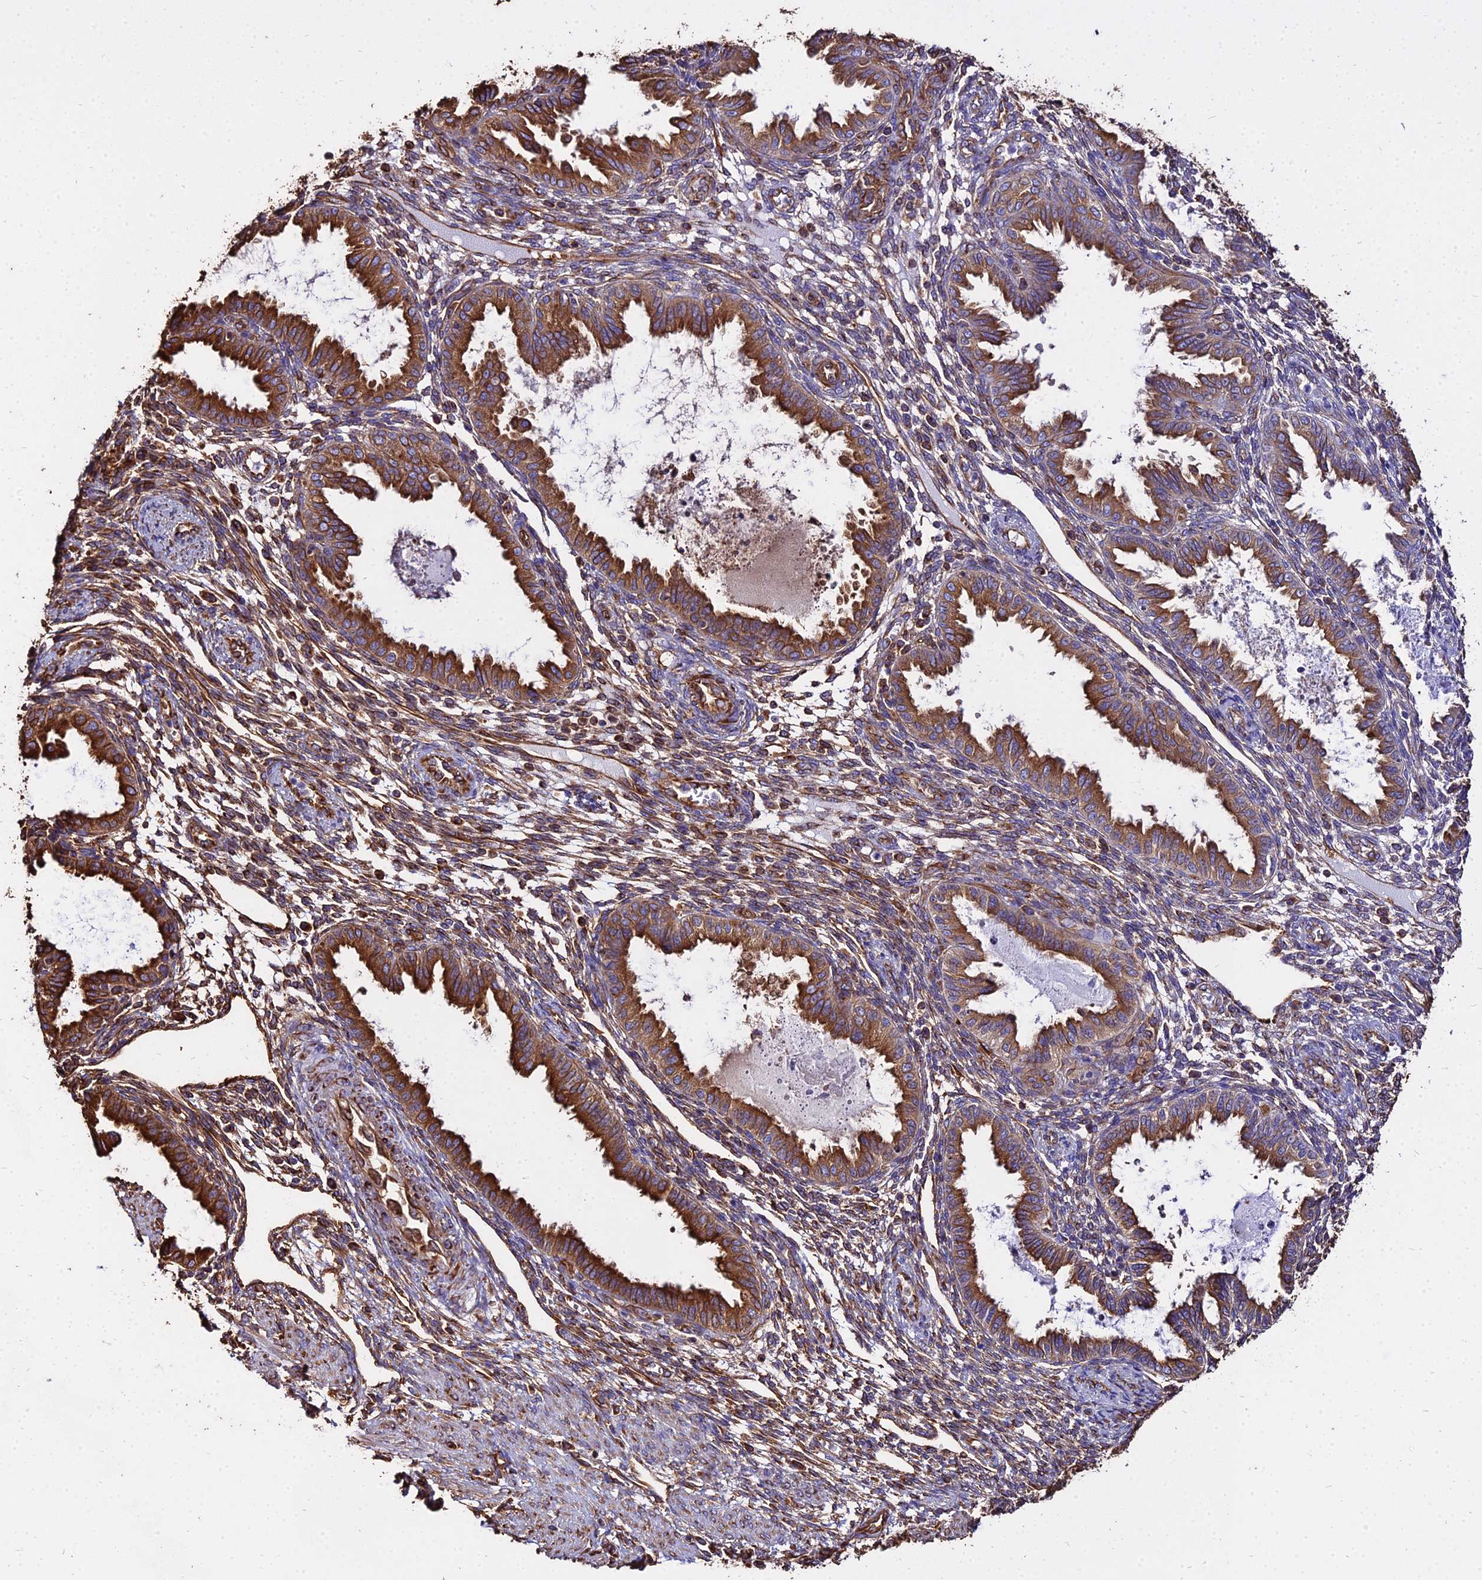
{"staining": {"intensity": "moderate", "quantity": "25%-75%", "location": "cytoplasmic/membranous"}, "tissue": "endometrium", "cell_type": "Cells in endometrial stroma", "image_type": "normal", "snomed": [{"axis": "morphology", "description": "Normal tissue, NOS"}, {"axis": "topography", "description": "Endometrium"}], "caption": "A brown stain shows moderate cytoplasmic/membranous expression of a protein in cells in endometrial stroma of benign human endometrium. The protein is stained brown, and the nuclei are stained in blue (DAB IHC with brightfield microscopy, high magnification).", "gene": "TUBA1A", "patient": {"sex": "female", "age": 33}}